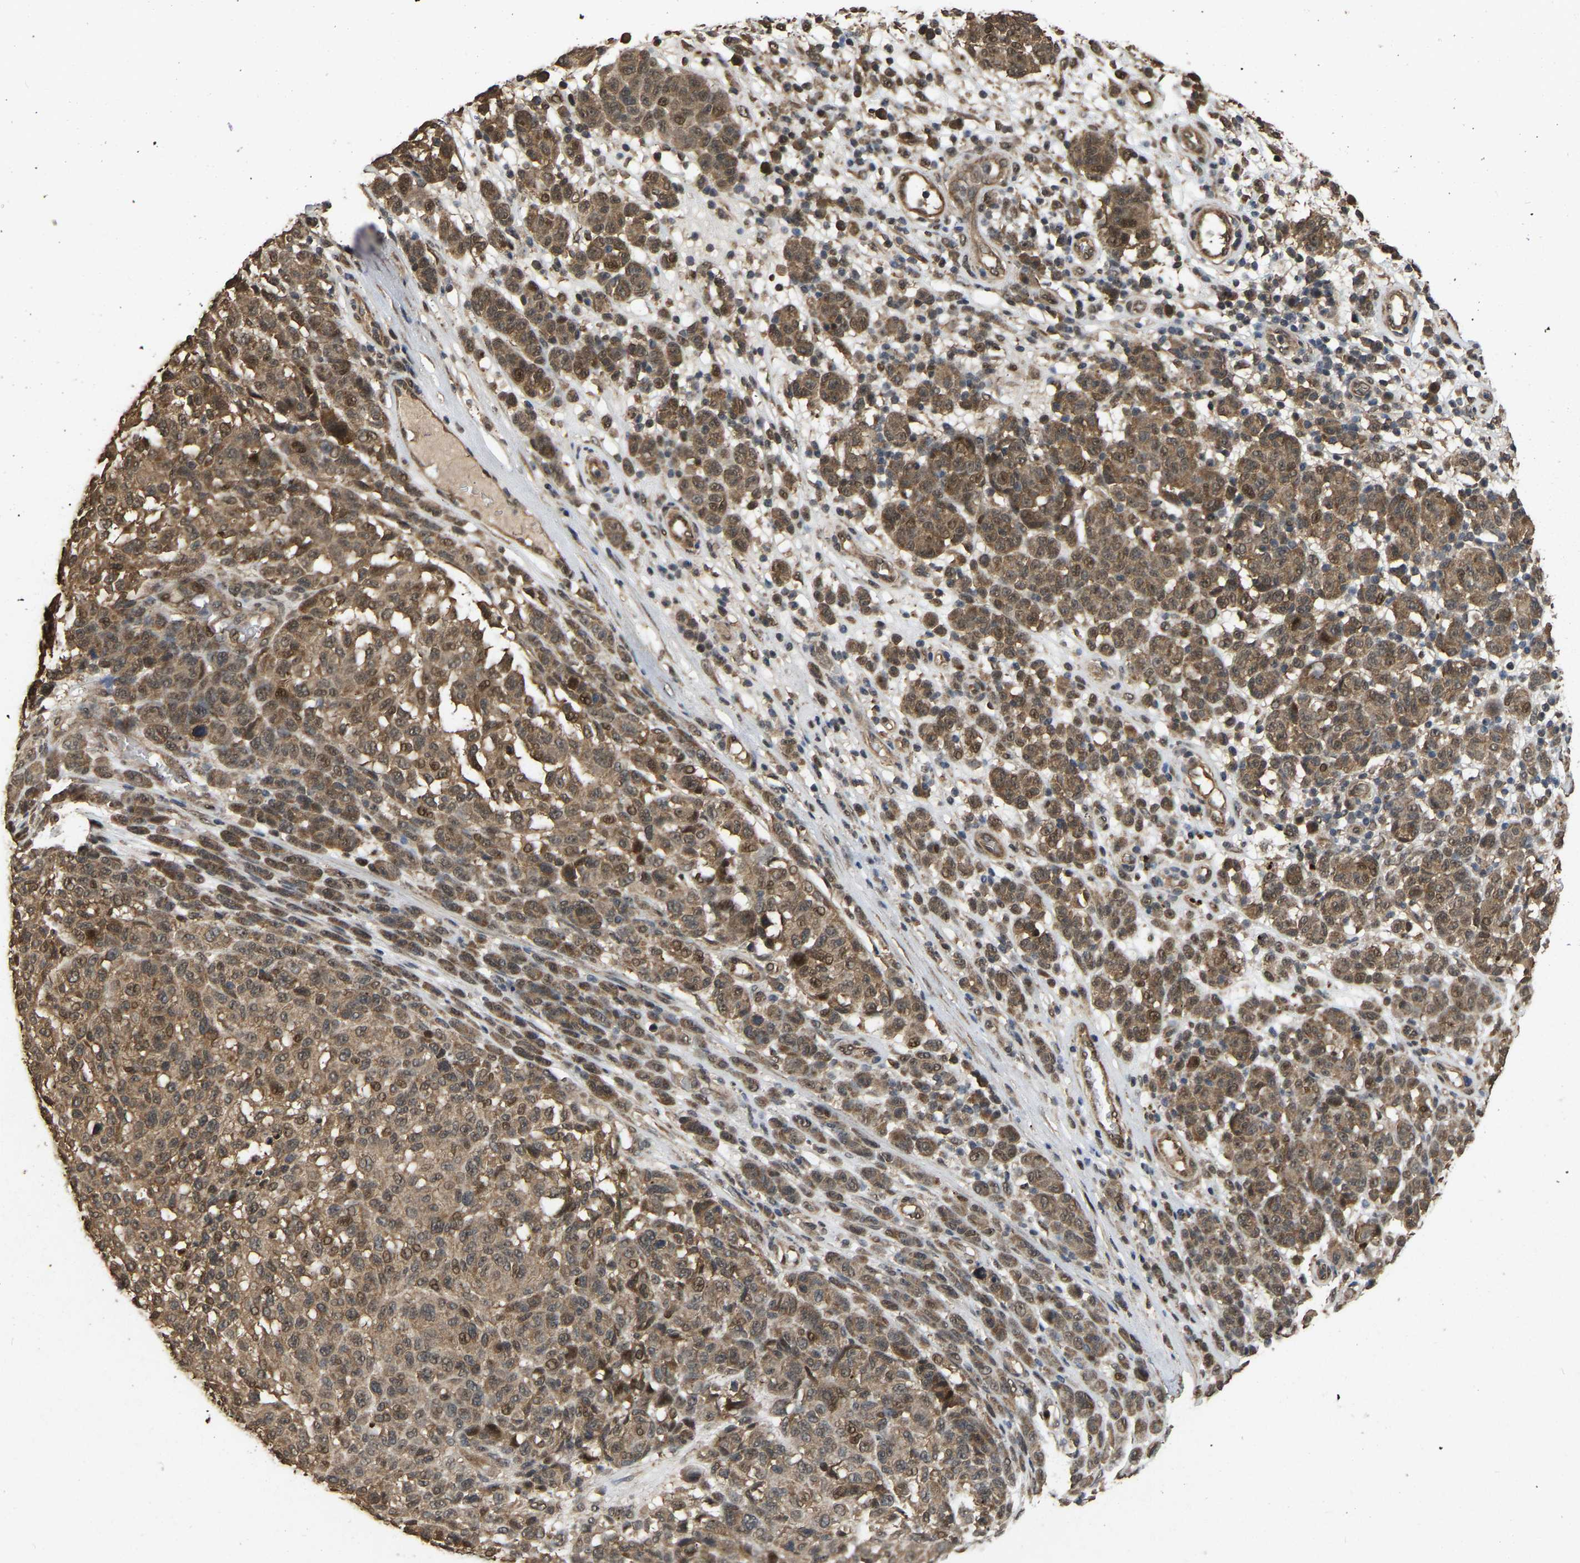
{"staining": {"intensity": "moderate", "quantity": ">75%", "location": "cytoplasmic/membranous,nuclear"}, "tissue": "melanoma", "cell_type": "Tumor cells", "image_type": "cancer", "snomed": [{"axis": "morphology", "description": "Malignant melanoma, NOS"}, {"axis": "topography", "description": "Skin"}], "caption": "Melanoma stained for a protein demonstrates moderate cytoplasmic/membranous and nuclear positivity in tumor cells.", "gene": "ARHGAP23", "patient": {"sex": "male", "age": 59}}